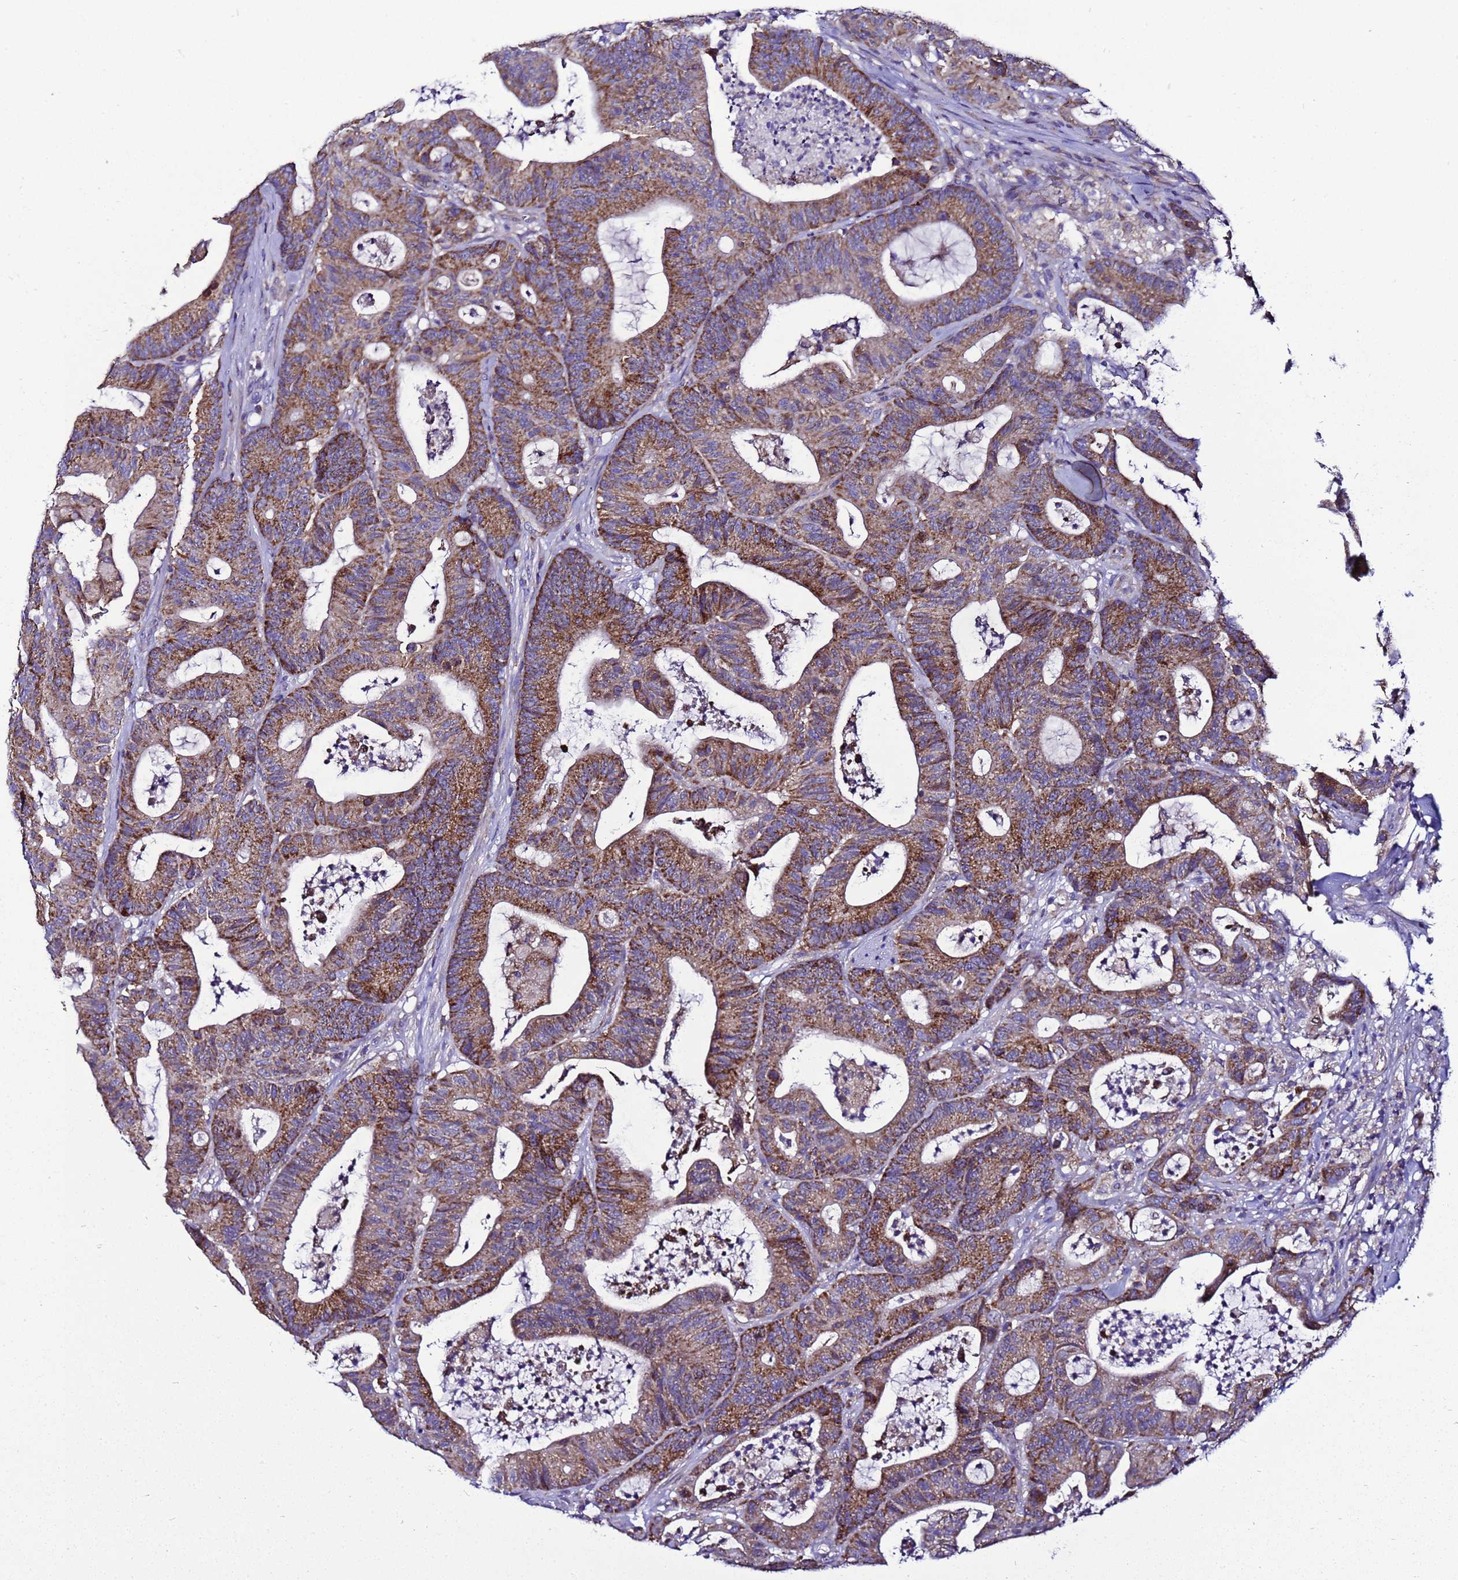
{"staining": {"intensity": "moderate", "quantity": ">75%", "location": "cytoplasmic/membranous"}, "tissue": "colorectal cancer", "cell_type": "Tumor cells", "image_type": "cancer", "snomed": [{"axis": "morphology", "description": "Adenocarcinoma, NOS"}, {"axis": "topography", "description": "Colon"}], "caption": "Protein staining of colorectal cancer (adenocarcinoma) tissue reveals moderate cytoplasmic/membranous expression in approximately >75% of tumor cells.", "gene": "HIGD2A", "patient": {"sex": "female", "age": 84}}